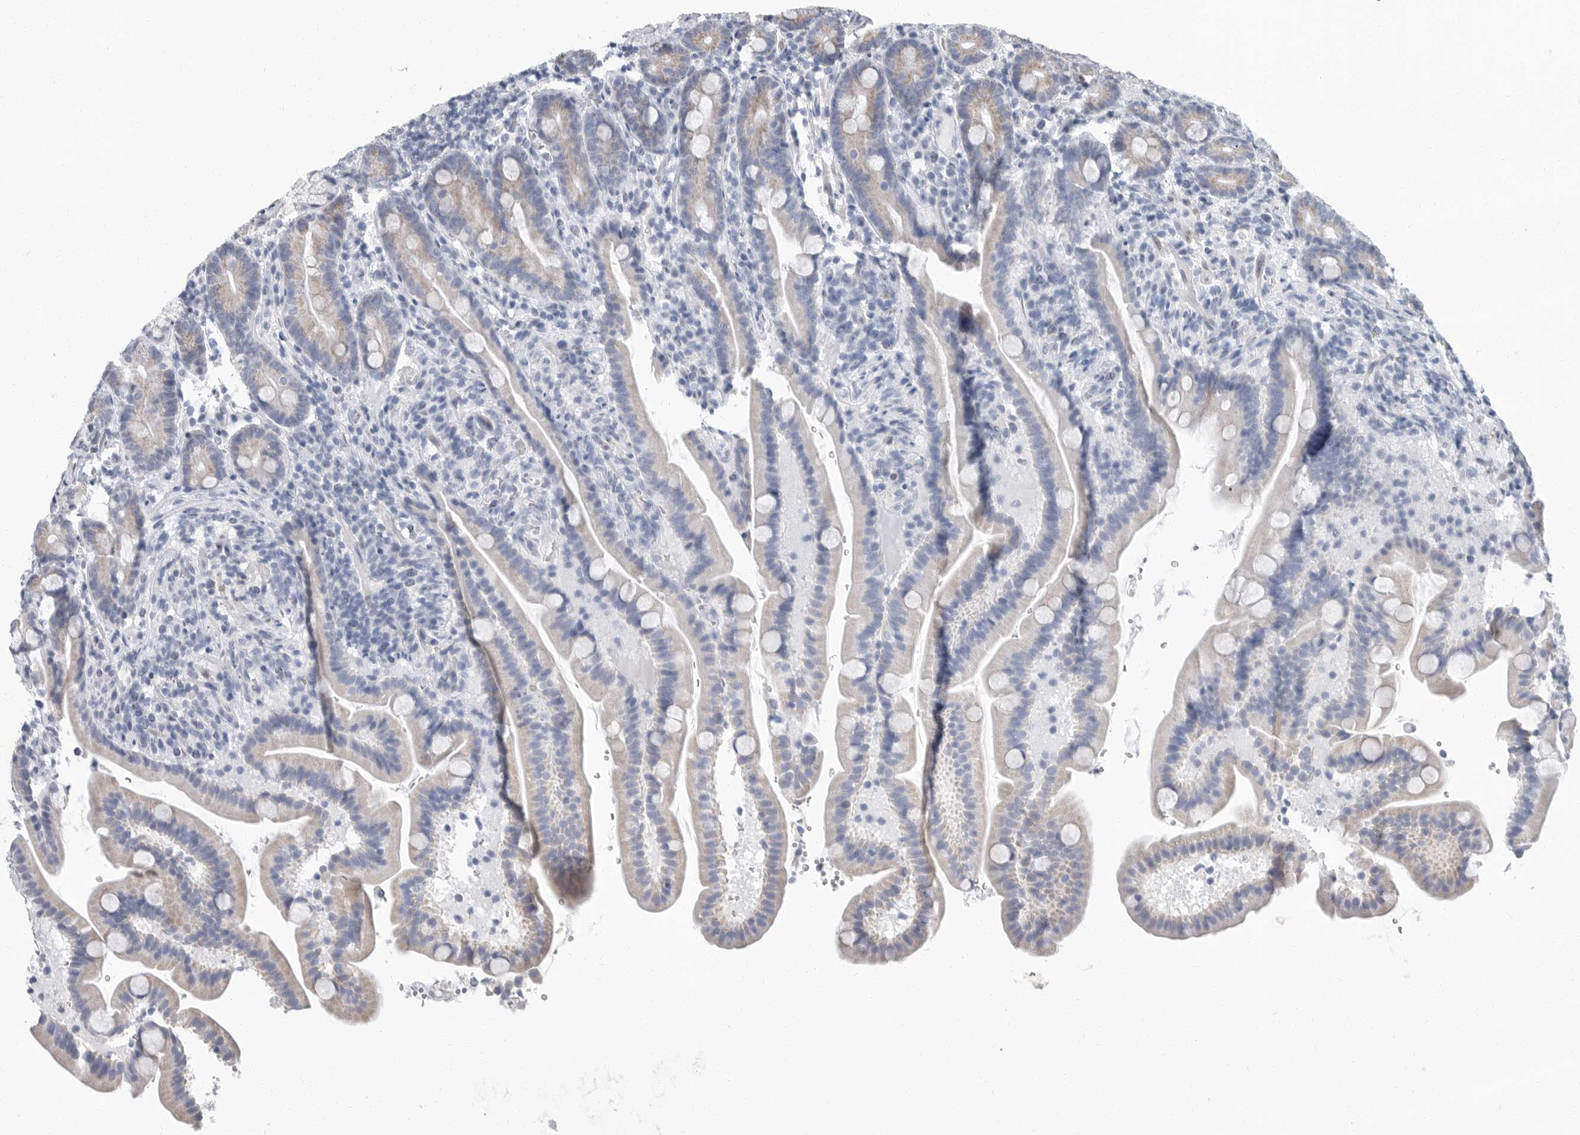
{"staining": {"intensity": "negative", "quantity": "none", "location": "none"}, "tissue": "duodenum", "cell_type": "Glandular cells", "image_type": "normal", "snomed": [{"axis": "morphology", "description": "Normal tissue, NOS"}, {"axis": "topography", "description": "Duodenum"}], "caption": "This is an immunohistochemistry (IHC) photomicrograph of benign human duodenum. There is no expression in glandular cells.", "gene": "PLN", "patient": {"sex": "male", "age": 54}}